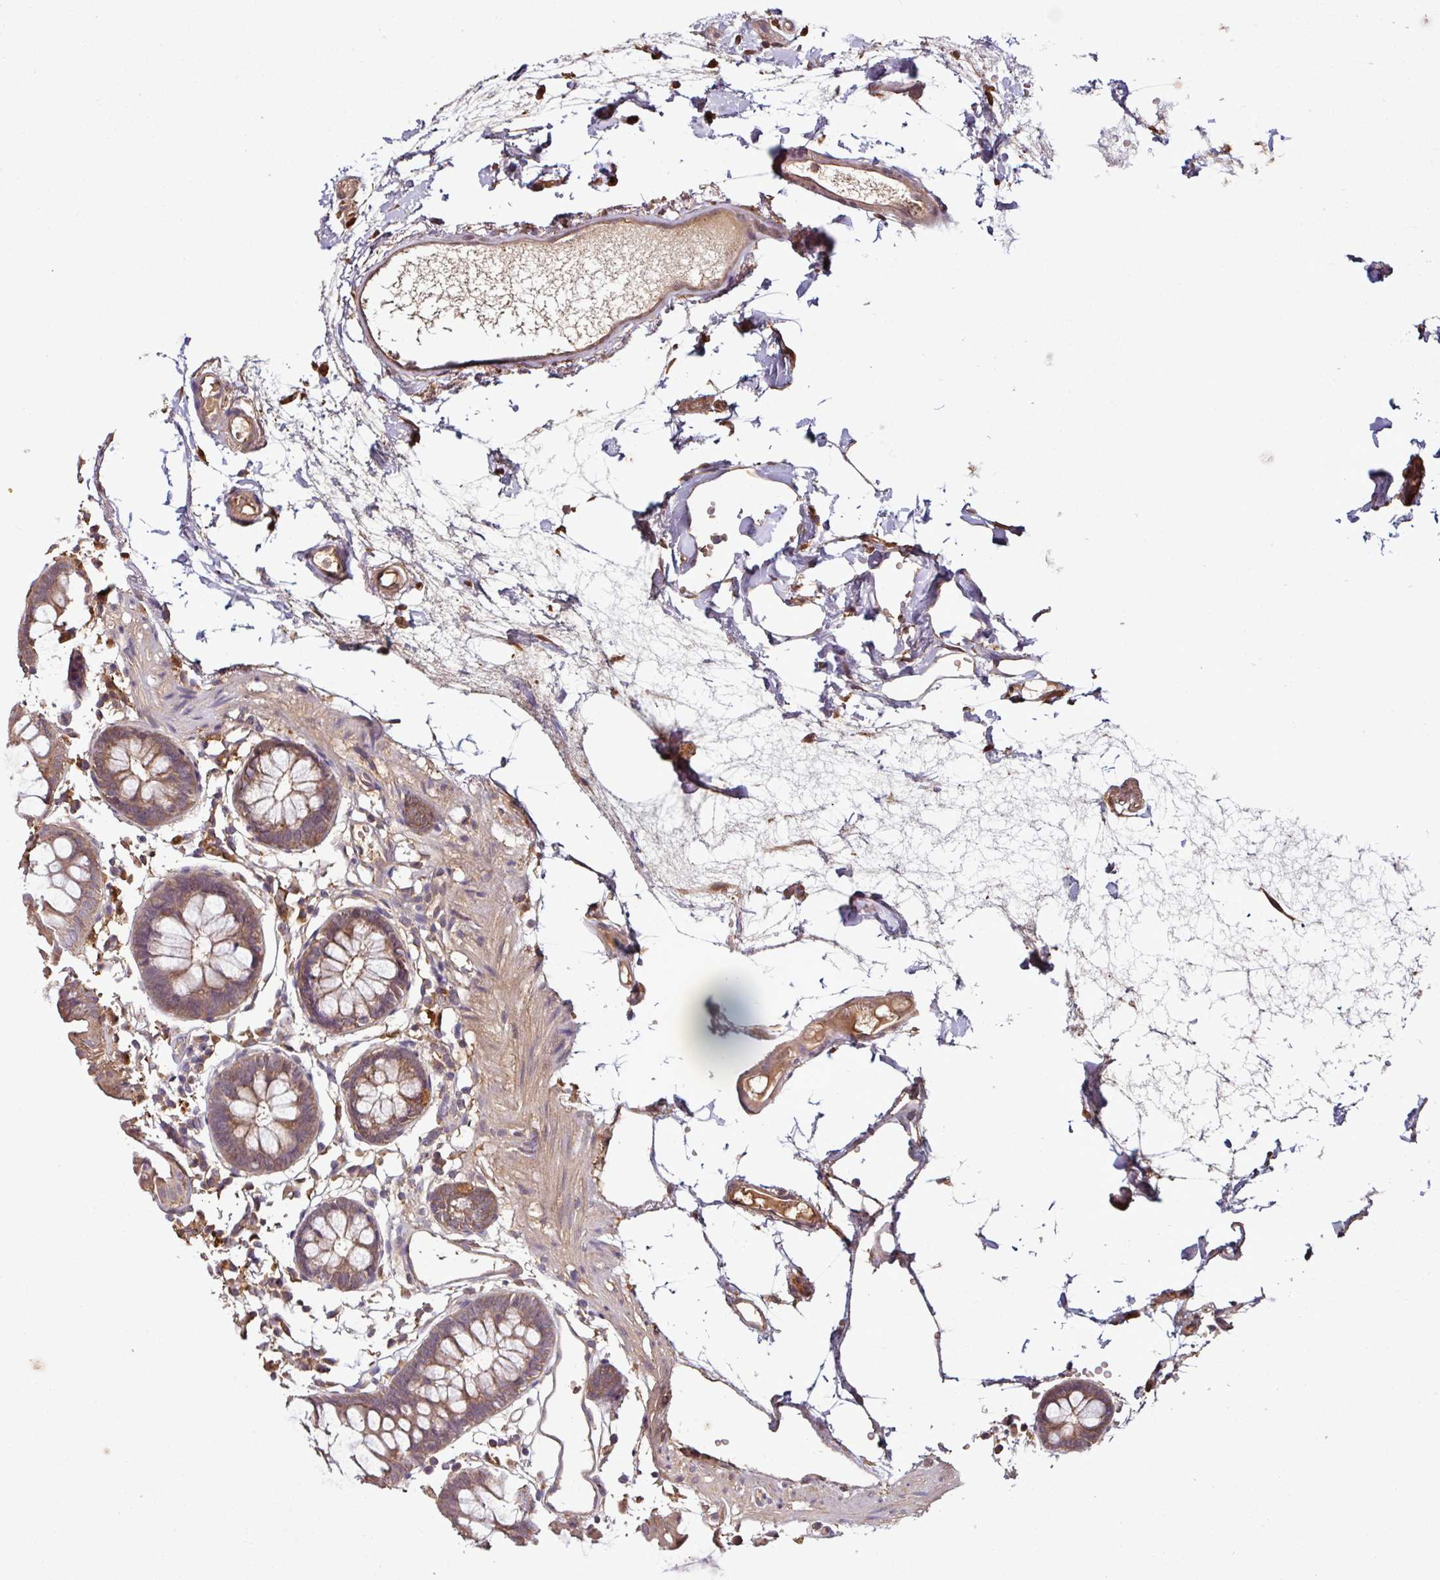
{"staining": {"intensity": "moderate", "quantity": ">75%", "location": "cytoplasmic/membranous"}, "tissue": "colon", "cell_type": "Endothelial cells", "image_type": "normal", "snomed": [{"axis": "morphology", "description": "Normal tissue, NOS"}, {"axis": "topography", "description": "Colon"}], "caption": "IHC staining of unremarkable colon, which displays medium levels of moderate cytoplasmic/membranous positivity in approximately >75% of endothelial cells indicating moderate cytoplasmic/membranous protein staining. The staining was performed using DAB (3,3'-diaminobenzidine) (brown) for protein detection and nuclei were counterstained in hematoxylin (blue).", "gene": "GNPDA1", "patient": {"sex": "female", "age": 84}}